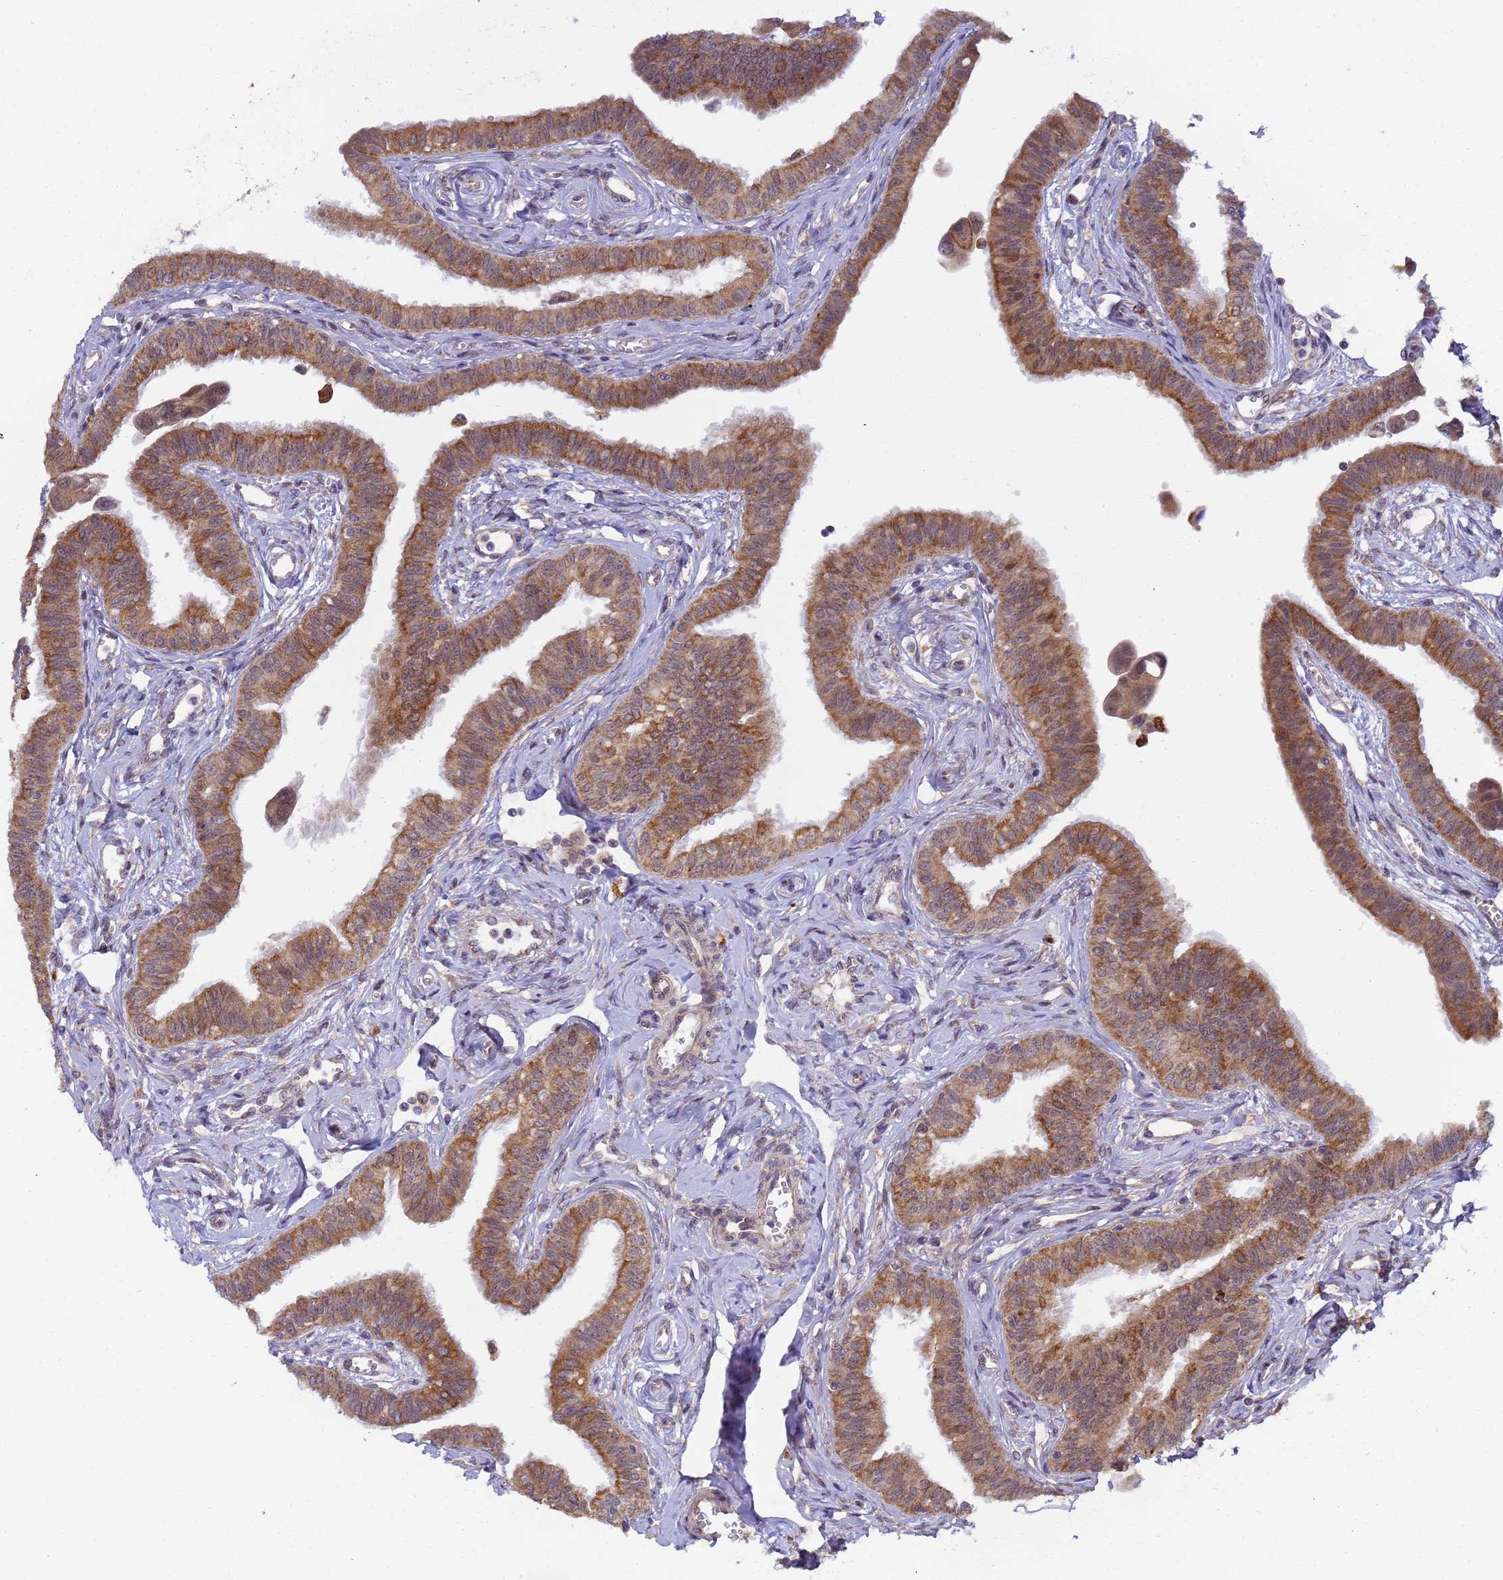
{"staining": {"intensity": "moderate", "quantity": ">75%", "location": "cytoplasmic/membranous"}, "tissue": "fallopian tube", "cell_type": "Glandular cells", "image_type": "normal", "snomed": [{"axis": "morphology", "description": "Normal tissue, NOS"}, {"axis": "morphology", "description": "Carcinoma, NOS"}, {"axis": "topography", "description": "Fallopian tube"}, {"axis": "topography", "description": "Ovary"}], "caption": "Fallopian tube stained for a protein (brown) displays moderate cytoplasmic/membranous positive expression in approximately >75% of glandular cells.", "gene": "RAPGEF3", "patient": {"sex": "female", "age": 59}}